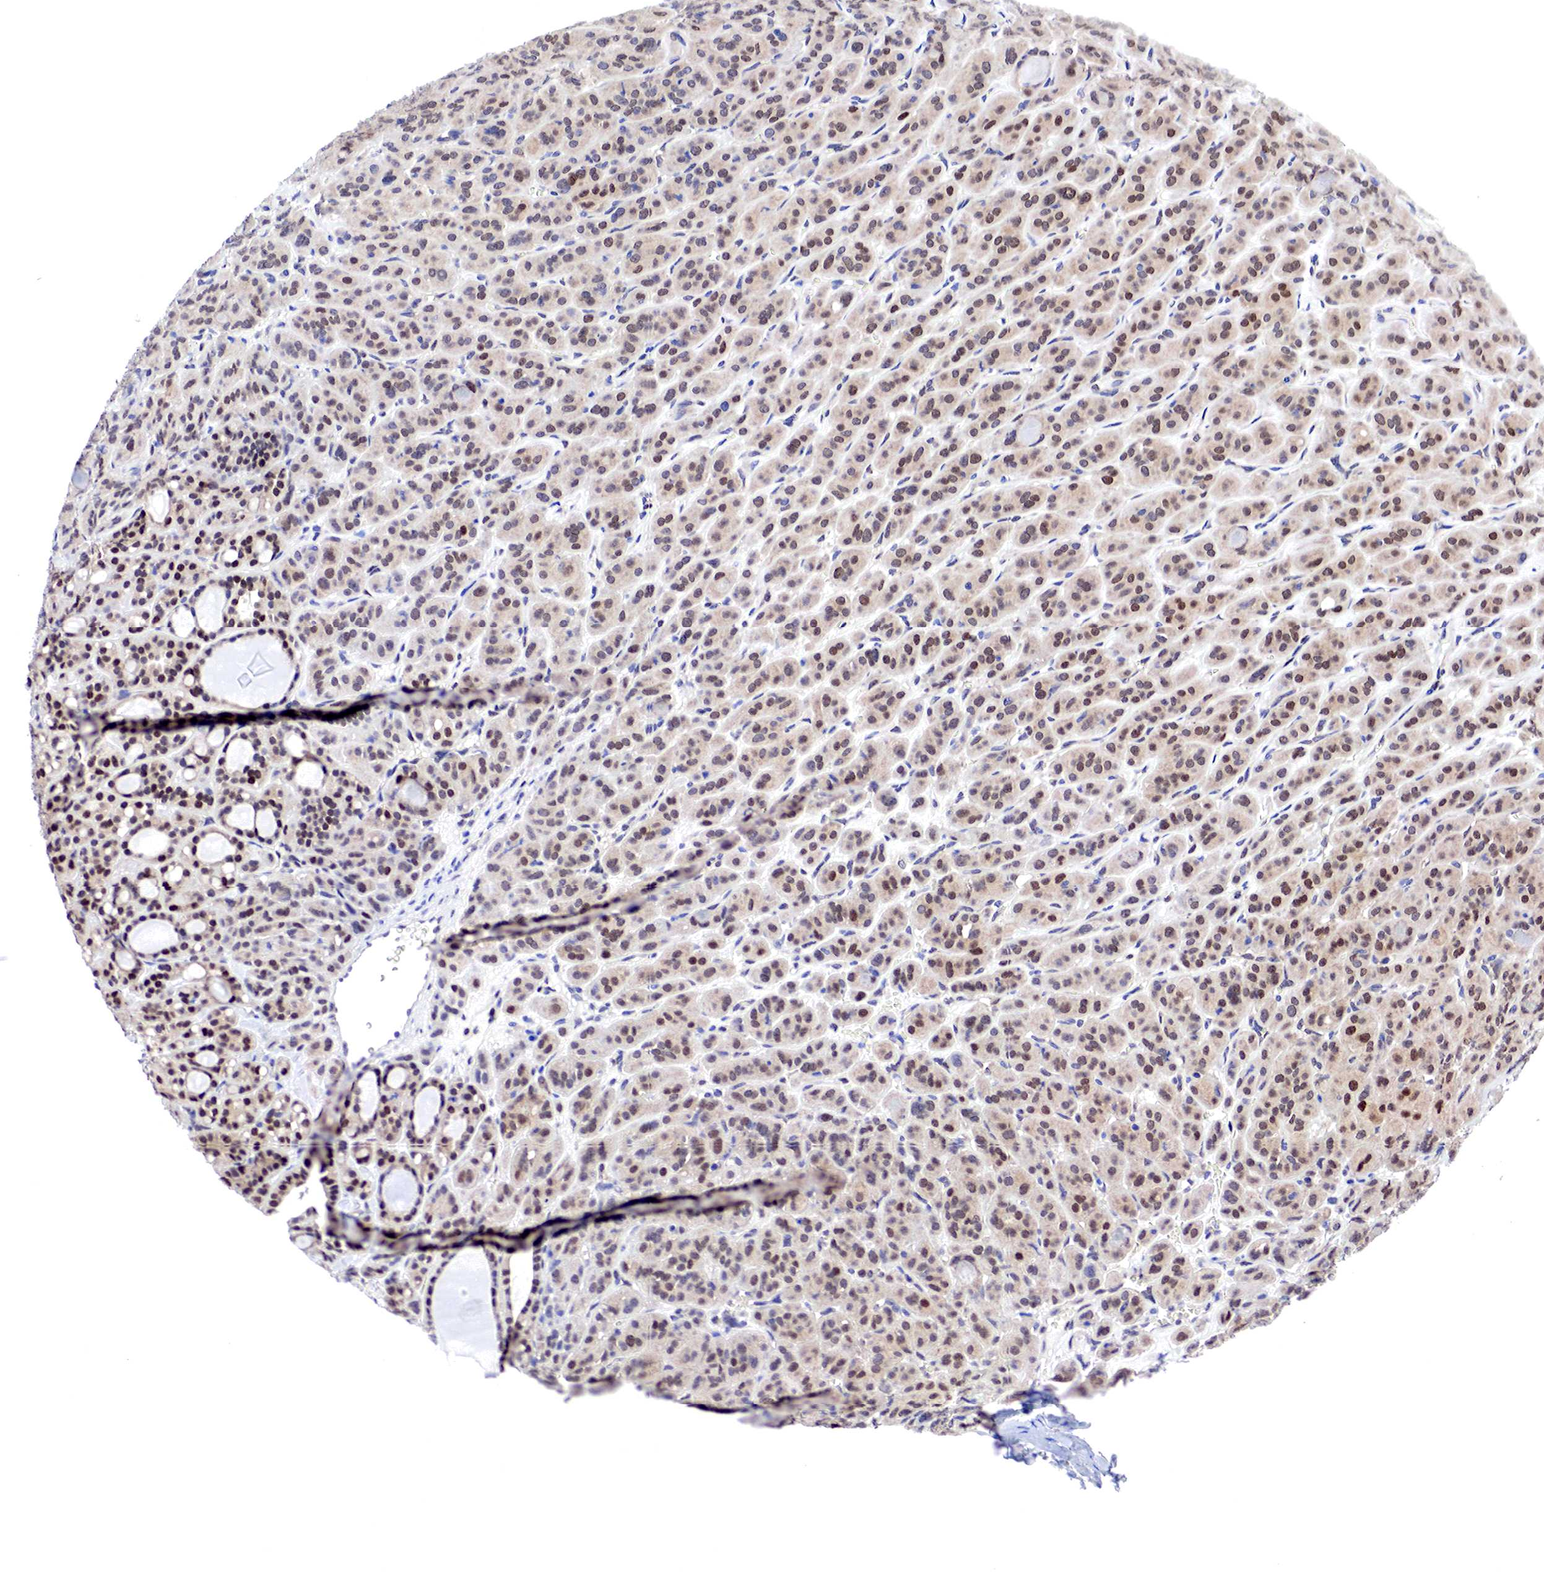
{"staining": {"intensity": "moderate", "quantity": ">75%", "location": "cytoplasmic/membranous,nuclear"}, "tissue": "thyroid cancer", "cell_type": "Tumor cells", "image_type": "cancer", "snomed": [{"axis": "morphology", "description": "Follicular adenoma carcinoma, NOS"}, {"axis": "topography", "description": "Thyroid gland"}], "caption": "Brown immunohistochemical staining in human thyroid cancer displays moderate cytoplasmic/membranous and nuclear positivity in approximately >75% of tumor cells.", "gene": "PABIR2", "patient": {"sex": "female", "age": 71}}